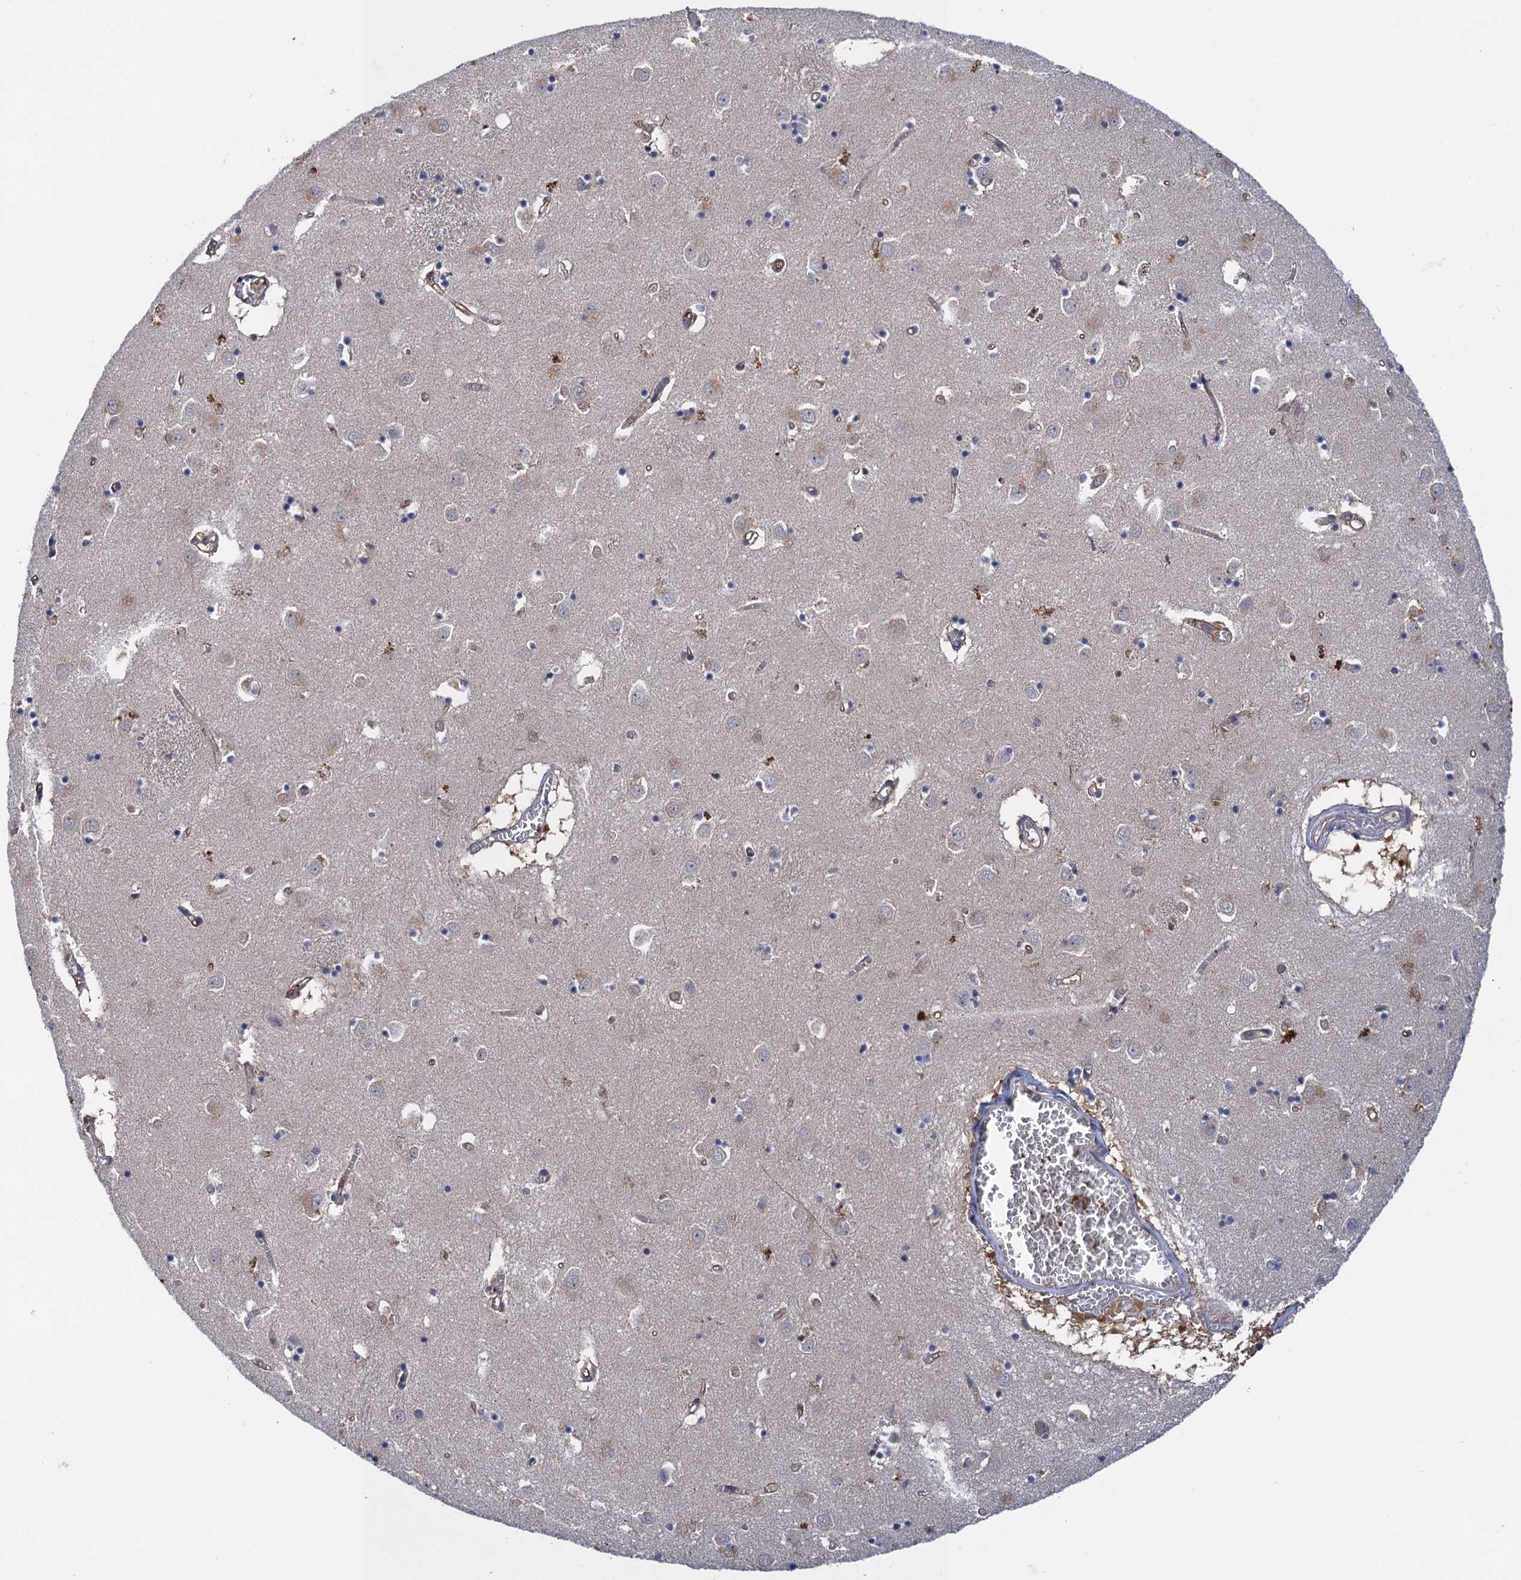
{"staining": {"intensity": "negative", "quantity": "none", "location": "none"}, "tissue": "caudate", "cell_type": "Glial cells", "image_type": "normal", "snomed": [{"axis": "morphology", "description": "Normal tissue, NOS"}, {"axis": "topography", "description": "Lateral ventricle wall"}], "caption": "Immunohistochemical staining of normal human caudate shows no significant expression in glial cells.", "gene": "NEK8", "patient": {"sex": "male", "age": 70}}